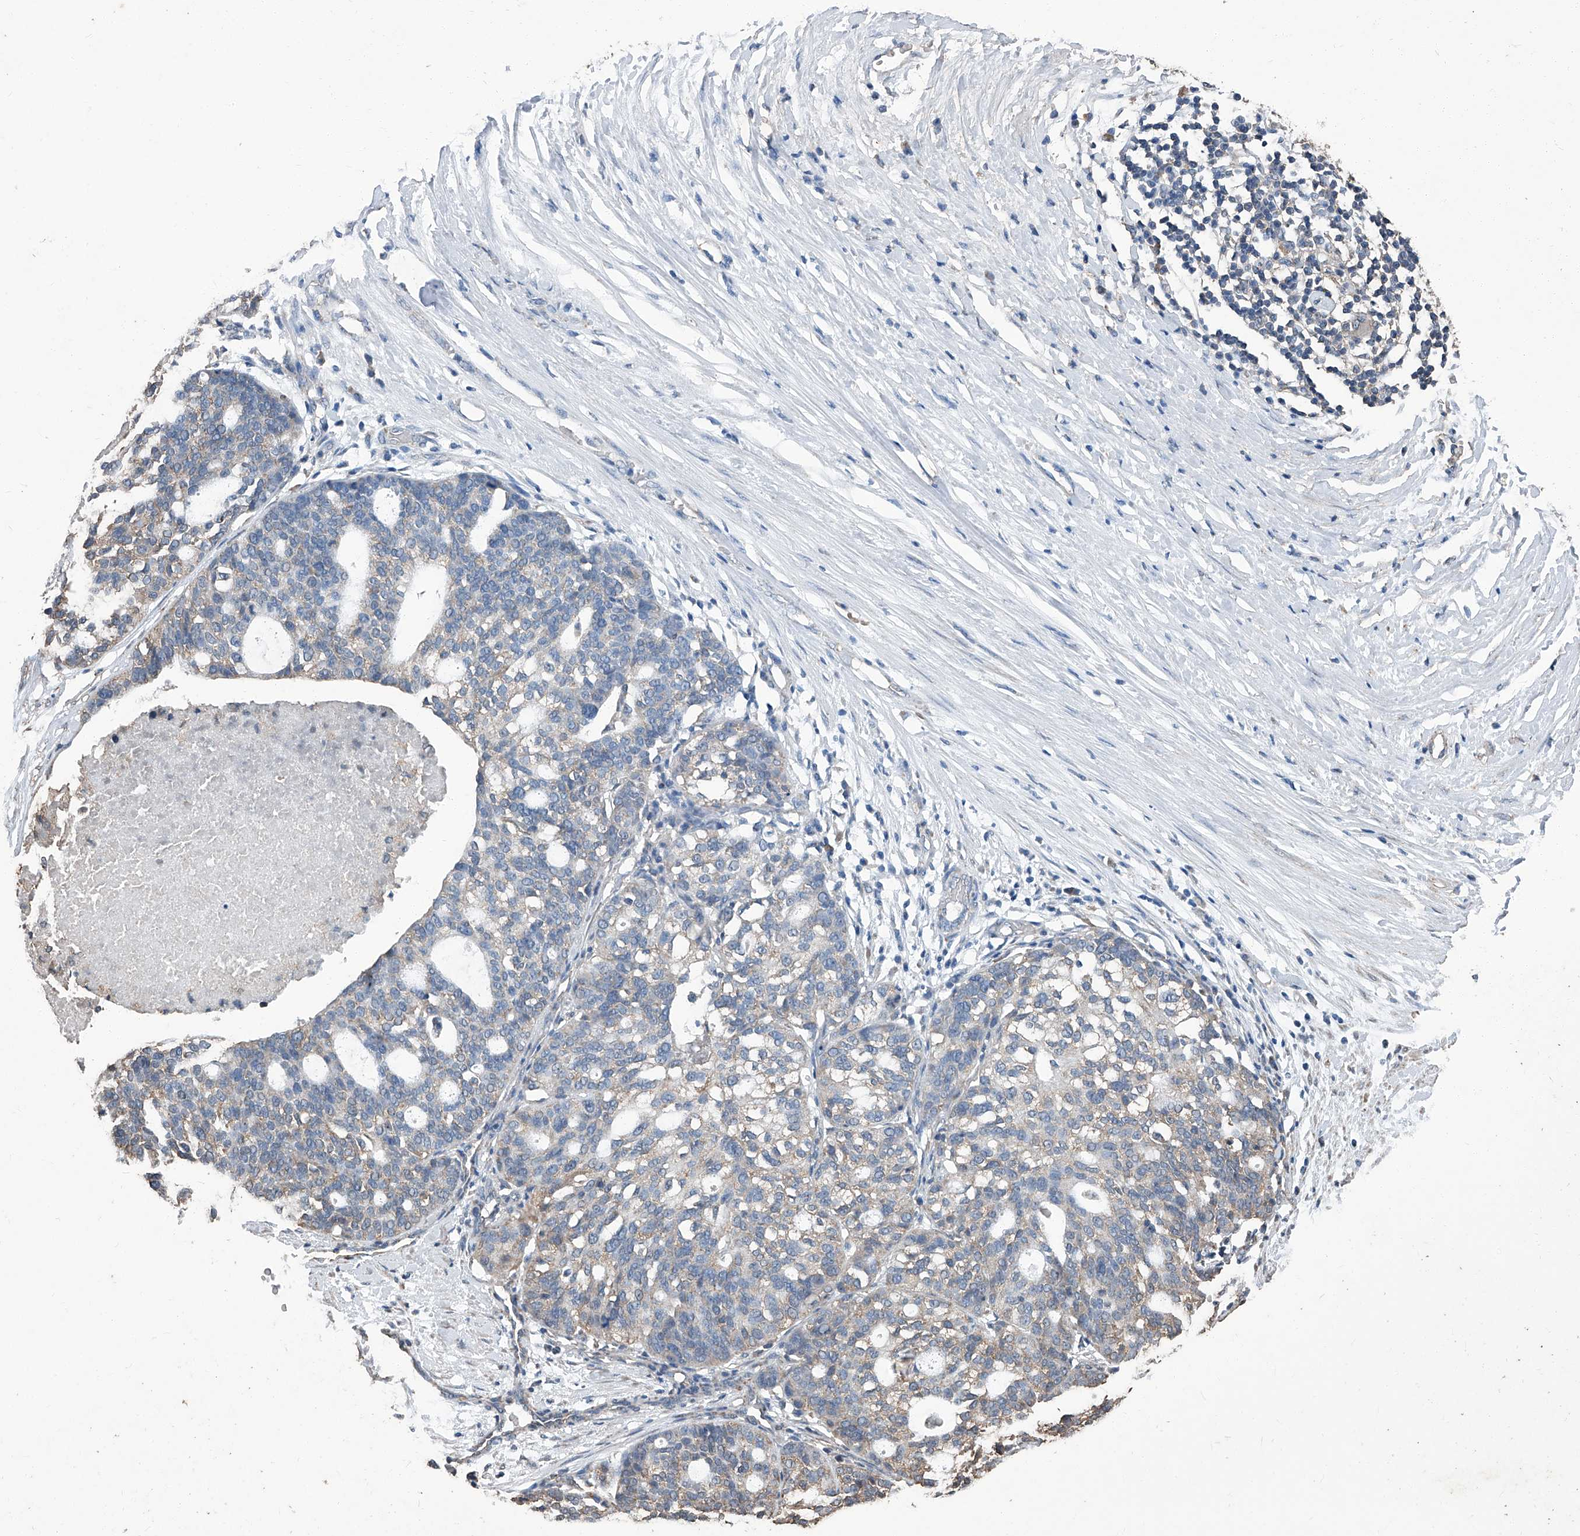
{"staining": {"intensity": "weak", "quantity": "25%-75%", "location": "cytoplasmic/membranous"}, "tissue": "ovarian cancer", "cell_type": "Tumor cells", "image_type": "cancer", "snomed": [{"axis": "morphology", "description": "Cystadenocarcinoma, serous, NOS"}, {"axis": "topography", "description": "Ovary"}], "caption": "The histopathology image displays immunohistochemical staining of serous cystadenocarcinoma (ovarian). There is weak cytoplasmic/membranous positivity is appreciated in about 25%-75% of tumor cells.", "gene": "STARD7", "patient": {"sex": "female", "age": 59}}